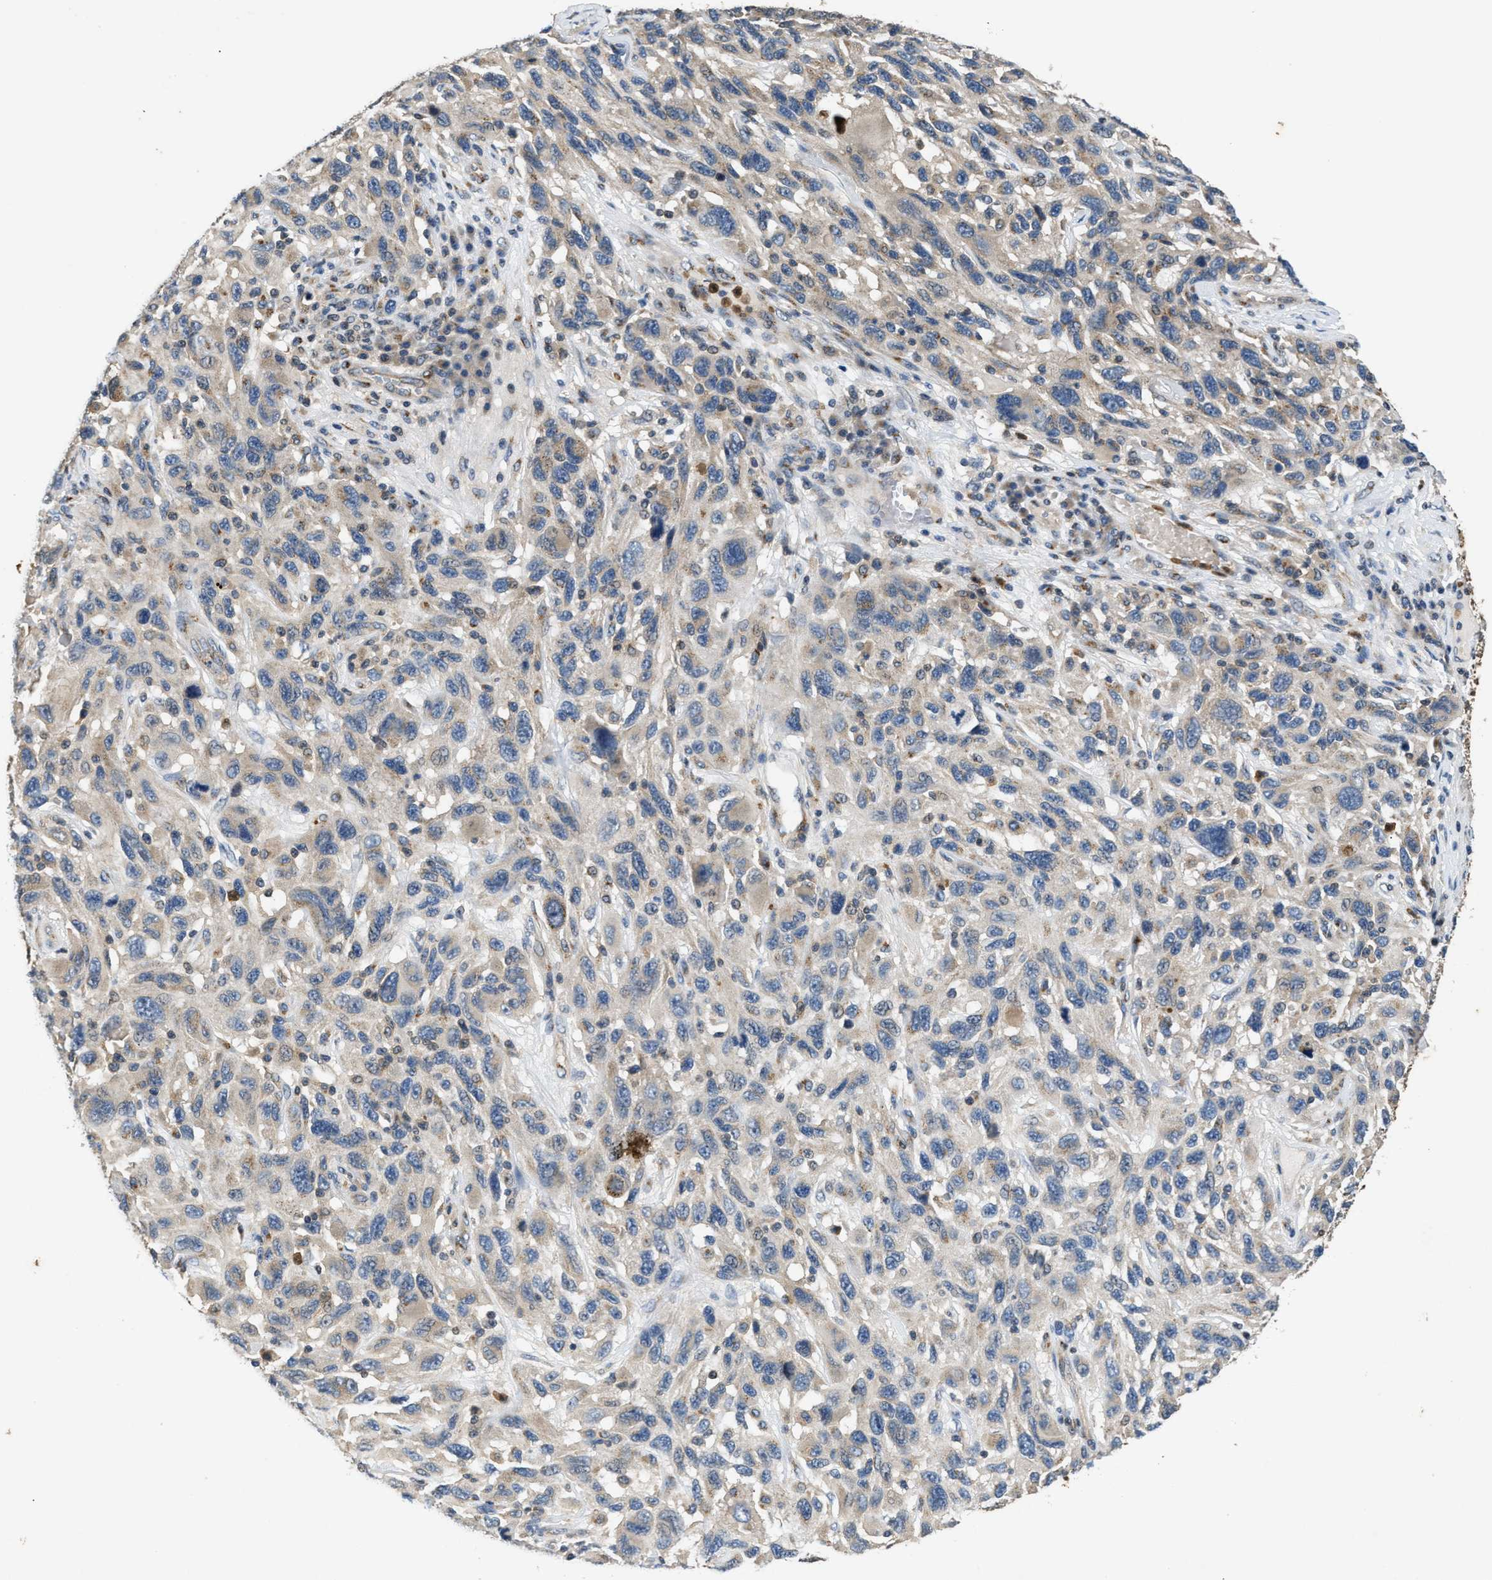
{"staining": {"intensity": "weak", "quantity": "25%-75%", "location": "cytoplasmic/membranous"}, "tissue": "melanoma", "cell_type": "Tumor cells", "image_type": "cancer", "snomed": [{"axis": "morphology", "description": "Malignant melanoma, NOS"}, {"axis": "topography", "description": "Skin"}], "caption": "Melanoma stained with immunohistochemistry (IHC) demonstrates weak cytoplasmic/membranous expression in approximately 25%-75% of tumor cells.", "gene": "CHUK", "patient": {"sex": "male", "age": 53}}